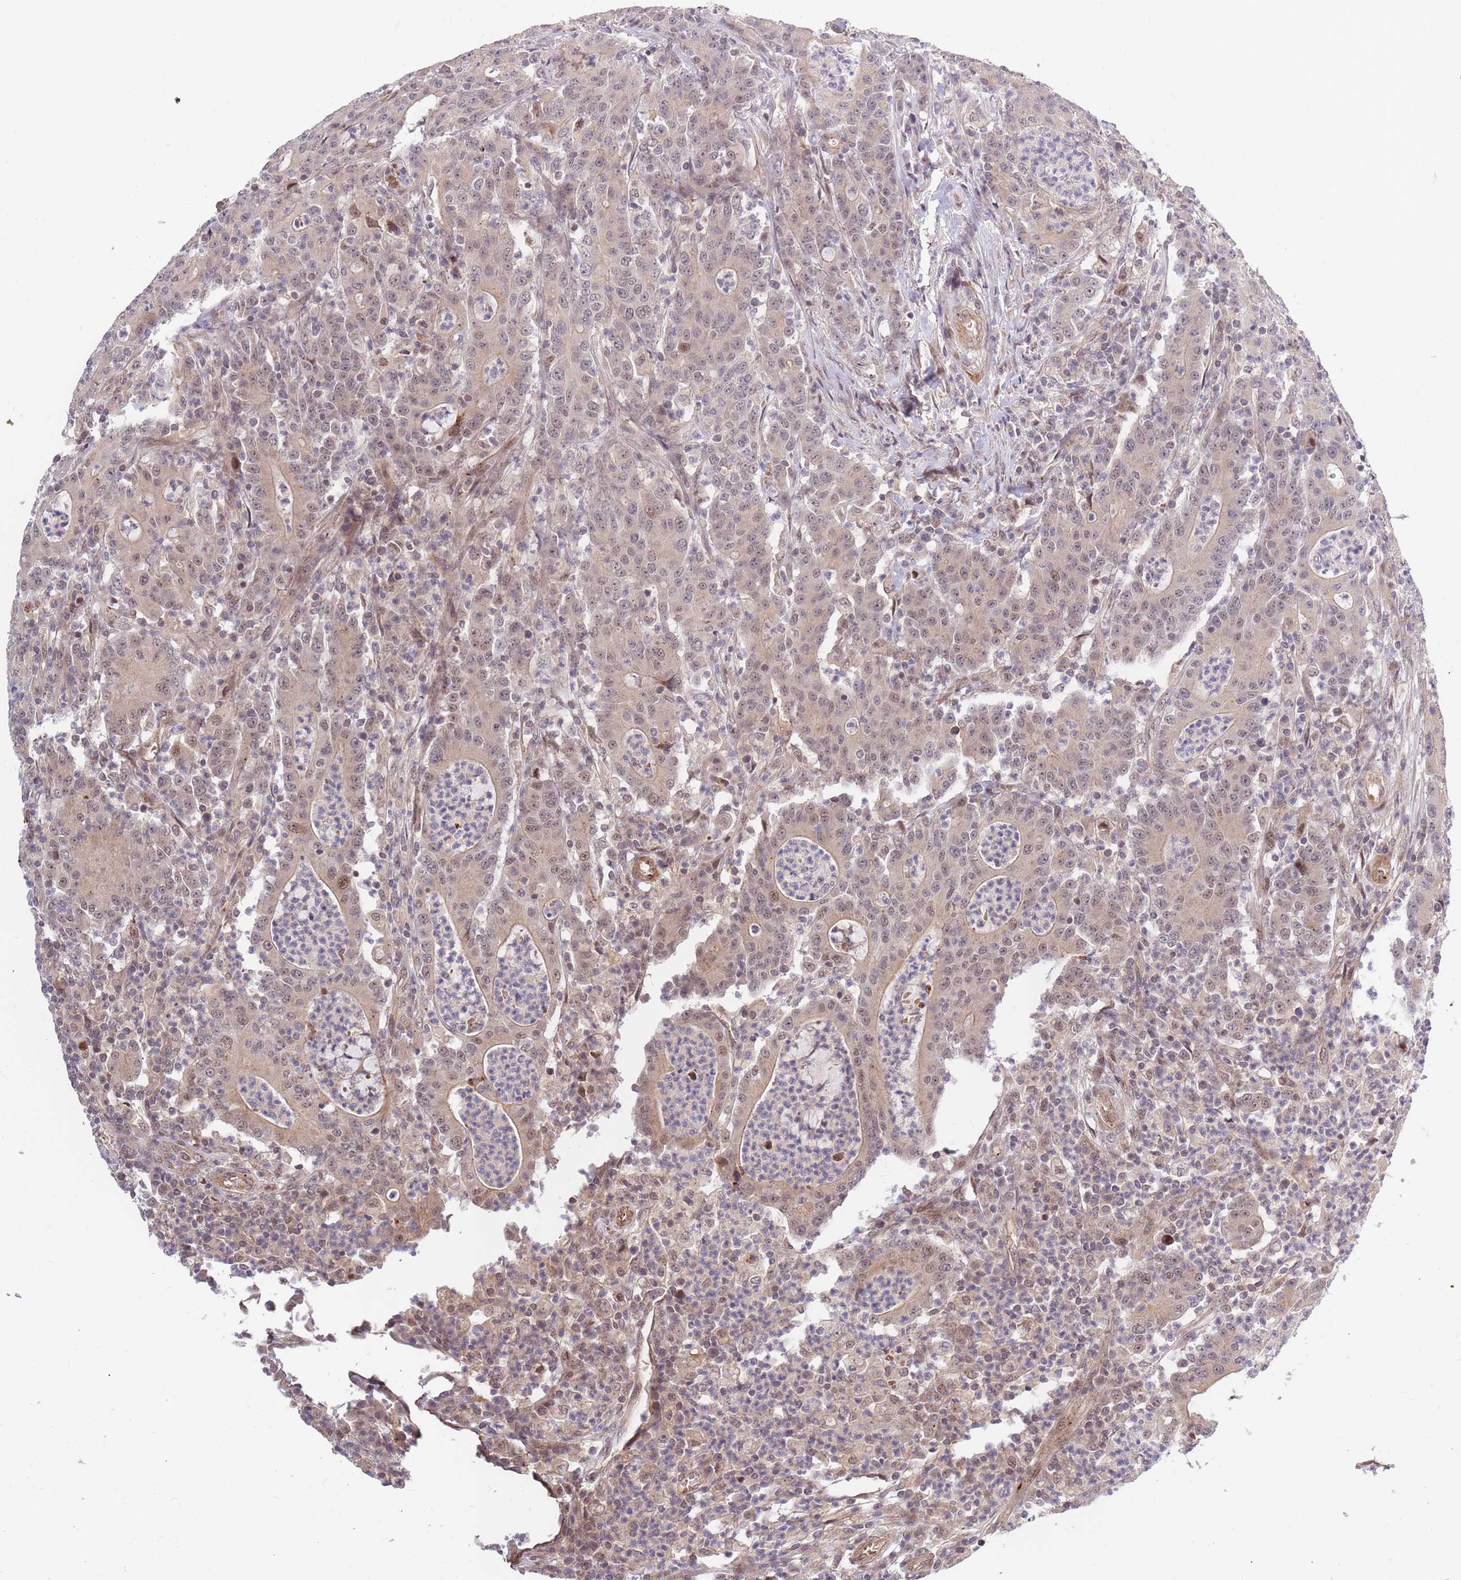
{"staining": {"intensity": "weak", "quantity": "<25%", "location": "nuclear"}, "tissue": "colorectal cancer", "cell_type": "Tumor cells", "image_type": "cancer", "snomed": [{"axis": "morphology", "description": "Adenocarcinoma, NOS"}, {"axis": "topography", "description": "Colon"}], "caption": "The immunohistochemistry (IHC) micrograph has no significant expression in tumor cells of colorectal cancer (adenocarcinoma) tissue.", "gene": "HAUS3", "patient": {"sex": "male", "age": 83}}